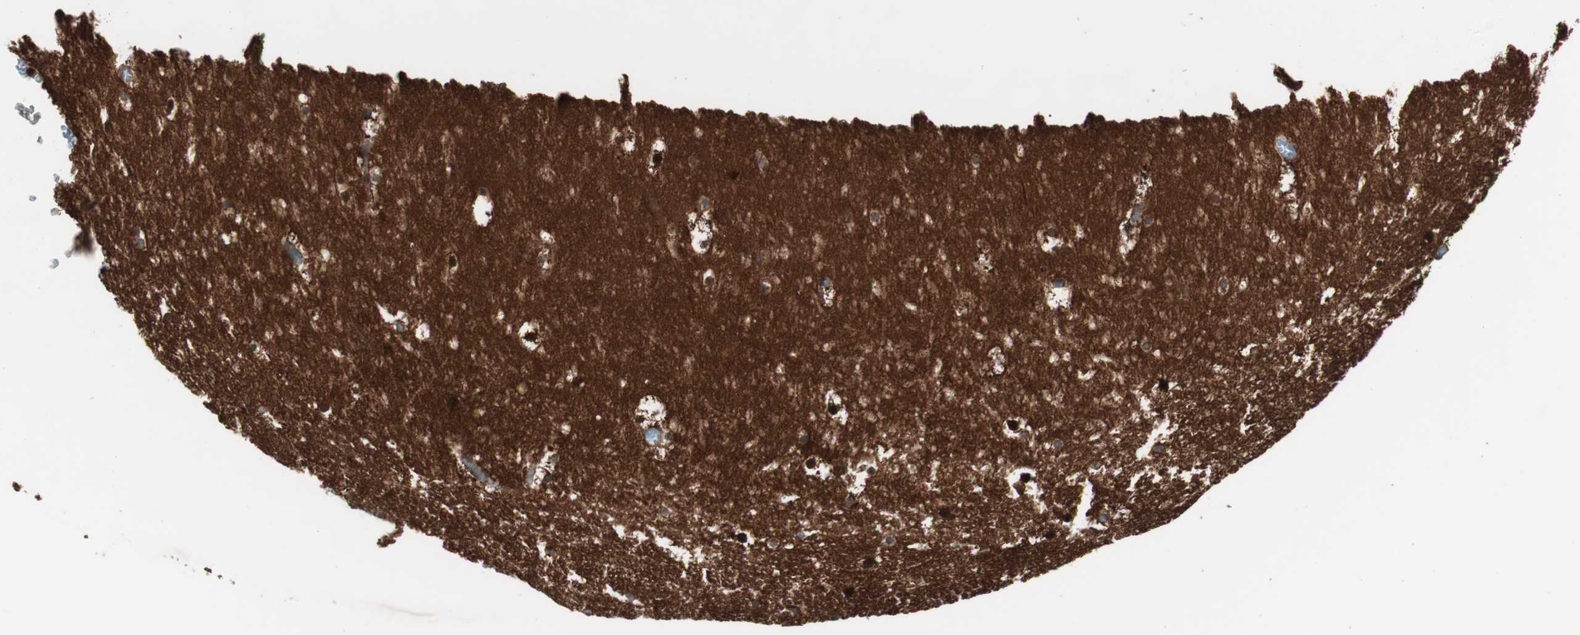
{"staining": {"intensity": "strong", "quantity": ">75%", "location": "cytoplasmic/membranous,nuclear"}, "tissue": "hippocampus", "cell_type": "Glial cells", "image_type": "normal", "snomed": [{"axis": "morphology", "description": "Normal tissue, NOS"}, {"axis": "topography", "description": "Hippocampus"}], "caption": "Unremarkable hippocampus exhibits strong cytoplasmic/membranous,nuclear positivity in approximately >75% of glial cells.", "gene": "PRKG2", "patient": {"sex": "male", "age": 45}}